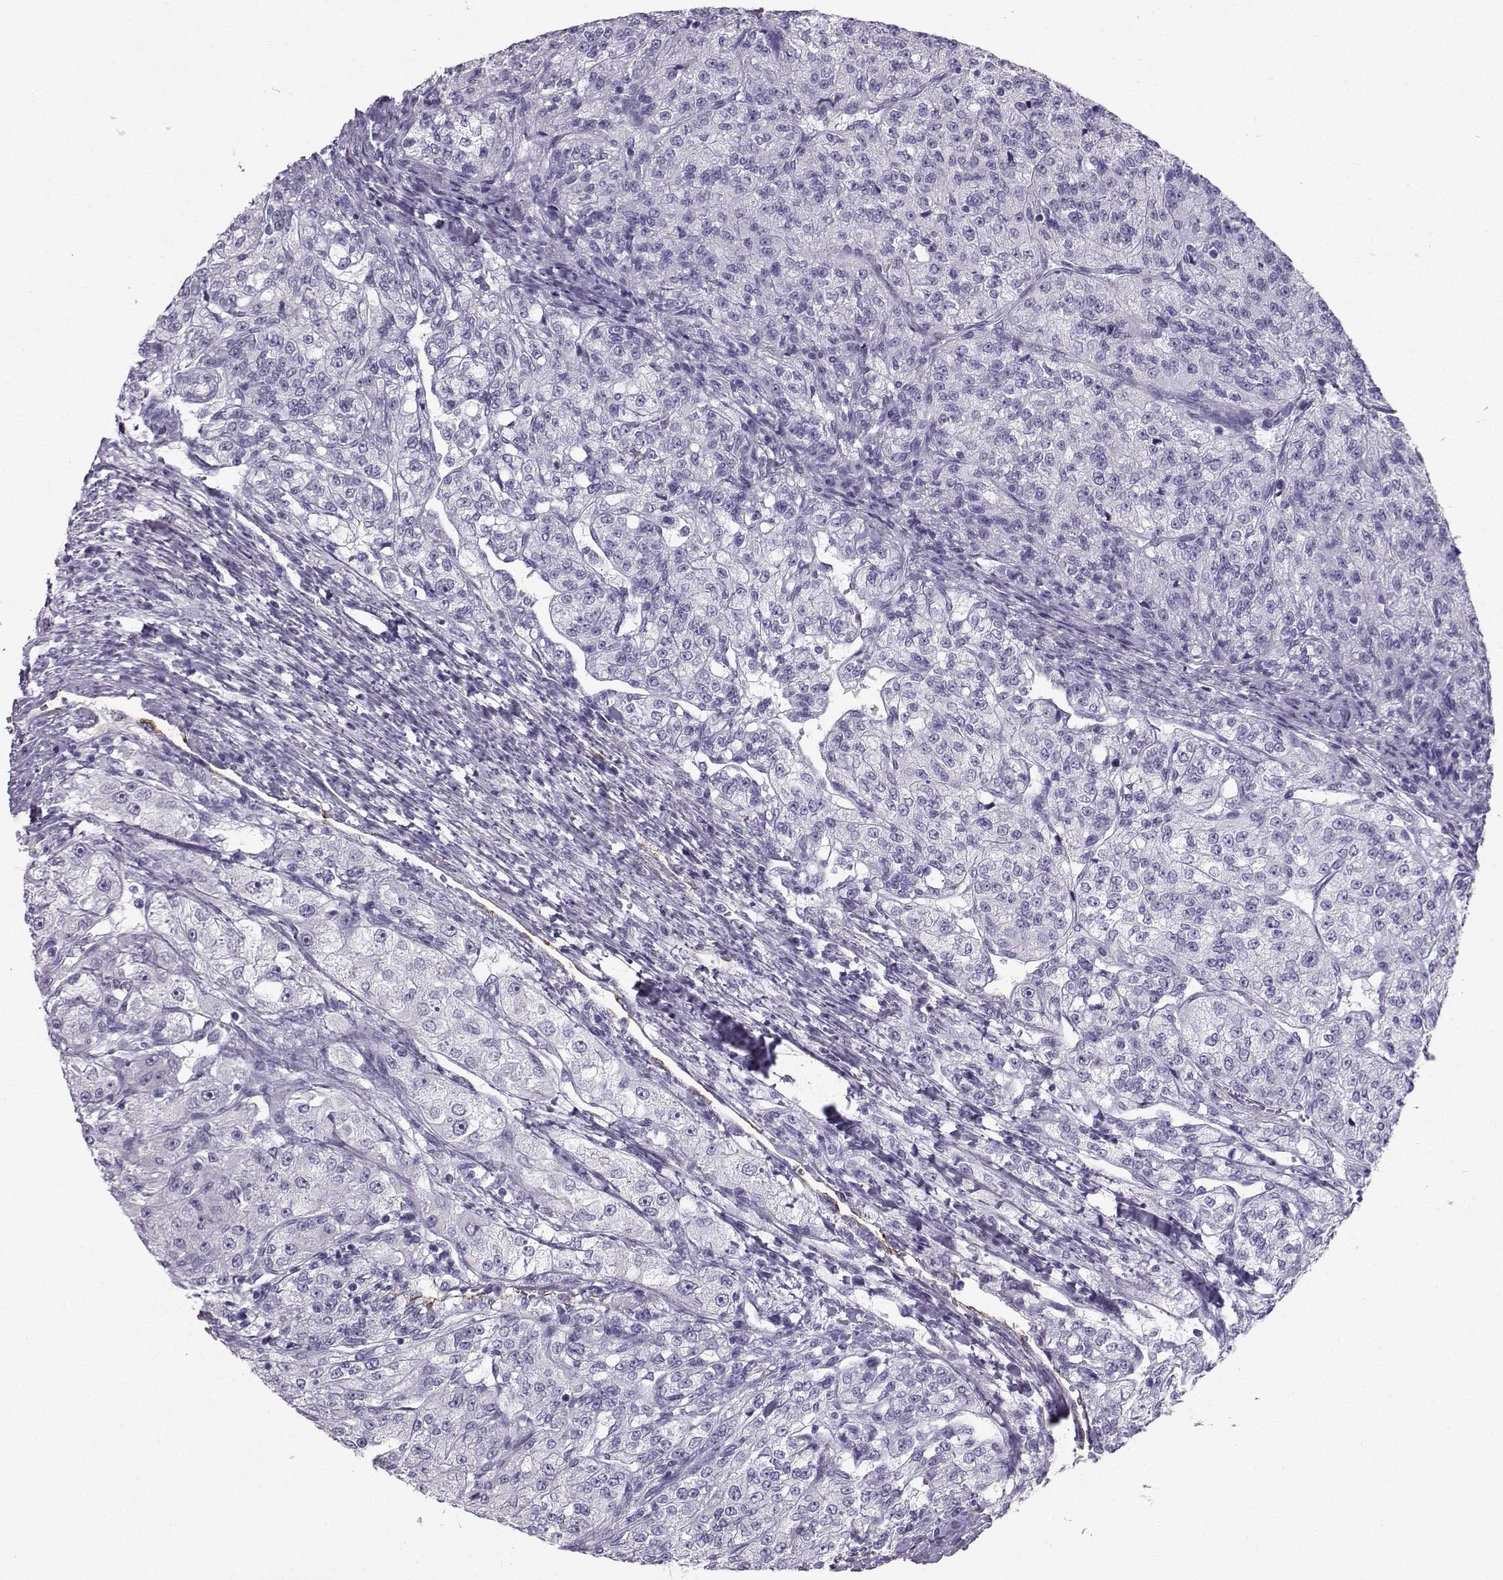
{"staining": {"intensity": "negative", "quantity": "none", "location": "none"}, "tissue": "renal cancer", "cell_type": "Tumor cells", "image_type": "cancer", "snomed": [{"axis": "morphology", "description": "Adenocarcinoma, NOS"}, {"axis": "topography", "description": "Kidney"}], "caption": "Image shows no significant protein staining in tumor cells of renal cancer.", "gene": "IQCD", "patient": {"sex": "female", "age": 63}}